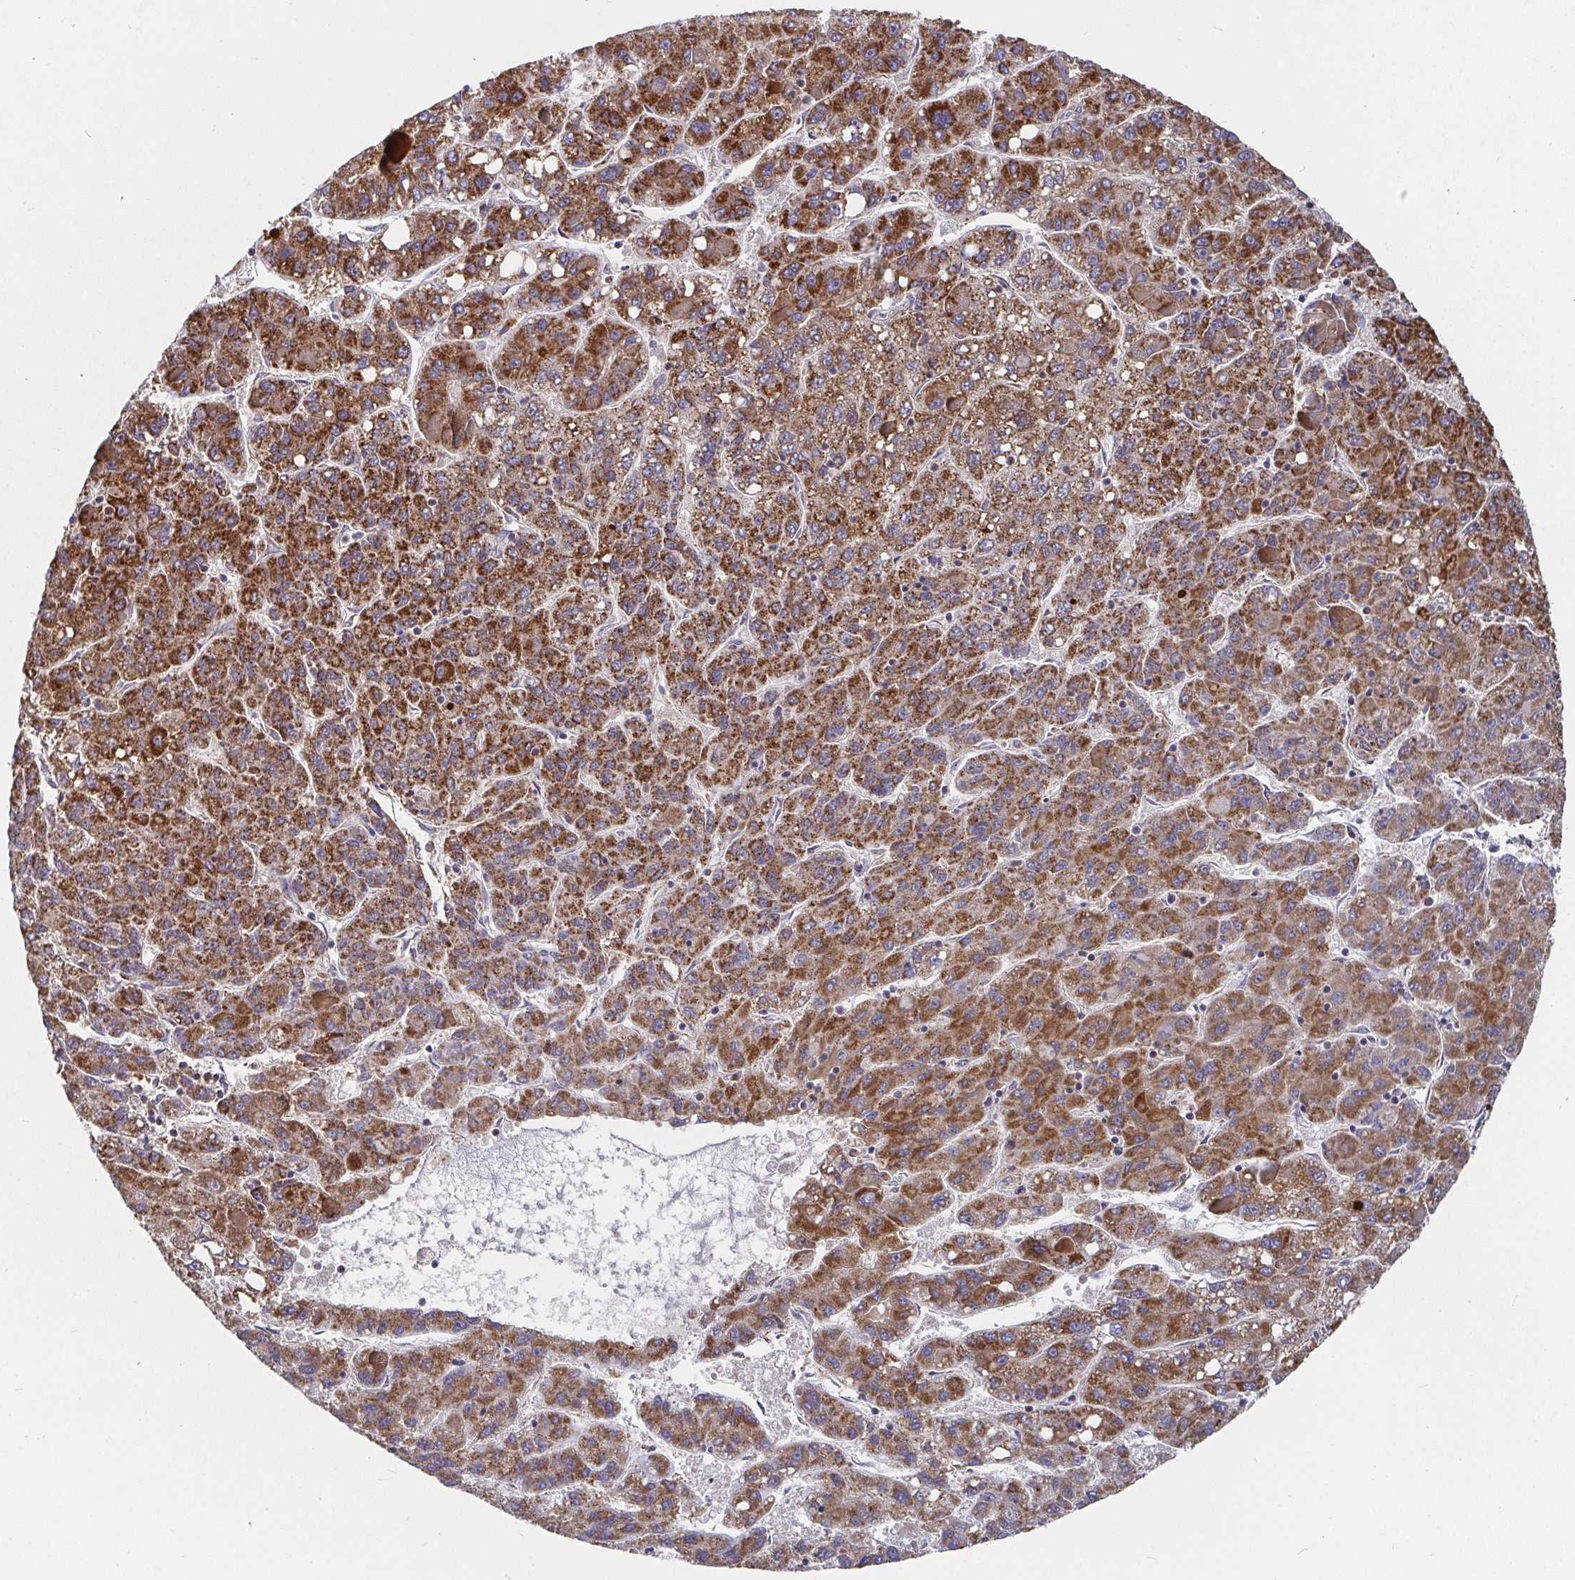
{"staining": {"intensity": "strong", "quantity": ">75%", "location": "cytoplasmic/membranous"}, "tissue": "liver cancer", "cell_type": "Tumor cells", "image_type": "cancer", "snomed": [{"axis": "morphology", "description": "Carcinoma, Hepatocellular, NOS"}, {"axis": "topography", "description": "Liver"}], "caption": "This histopathology image reveals IHC staining of liver cancer, with high strong cytoplasmic/membranous positivity in about >75% of tumor cells.", "gene": "PDF", "patient": {"sex": "female", "age": 82}}